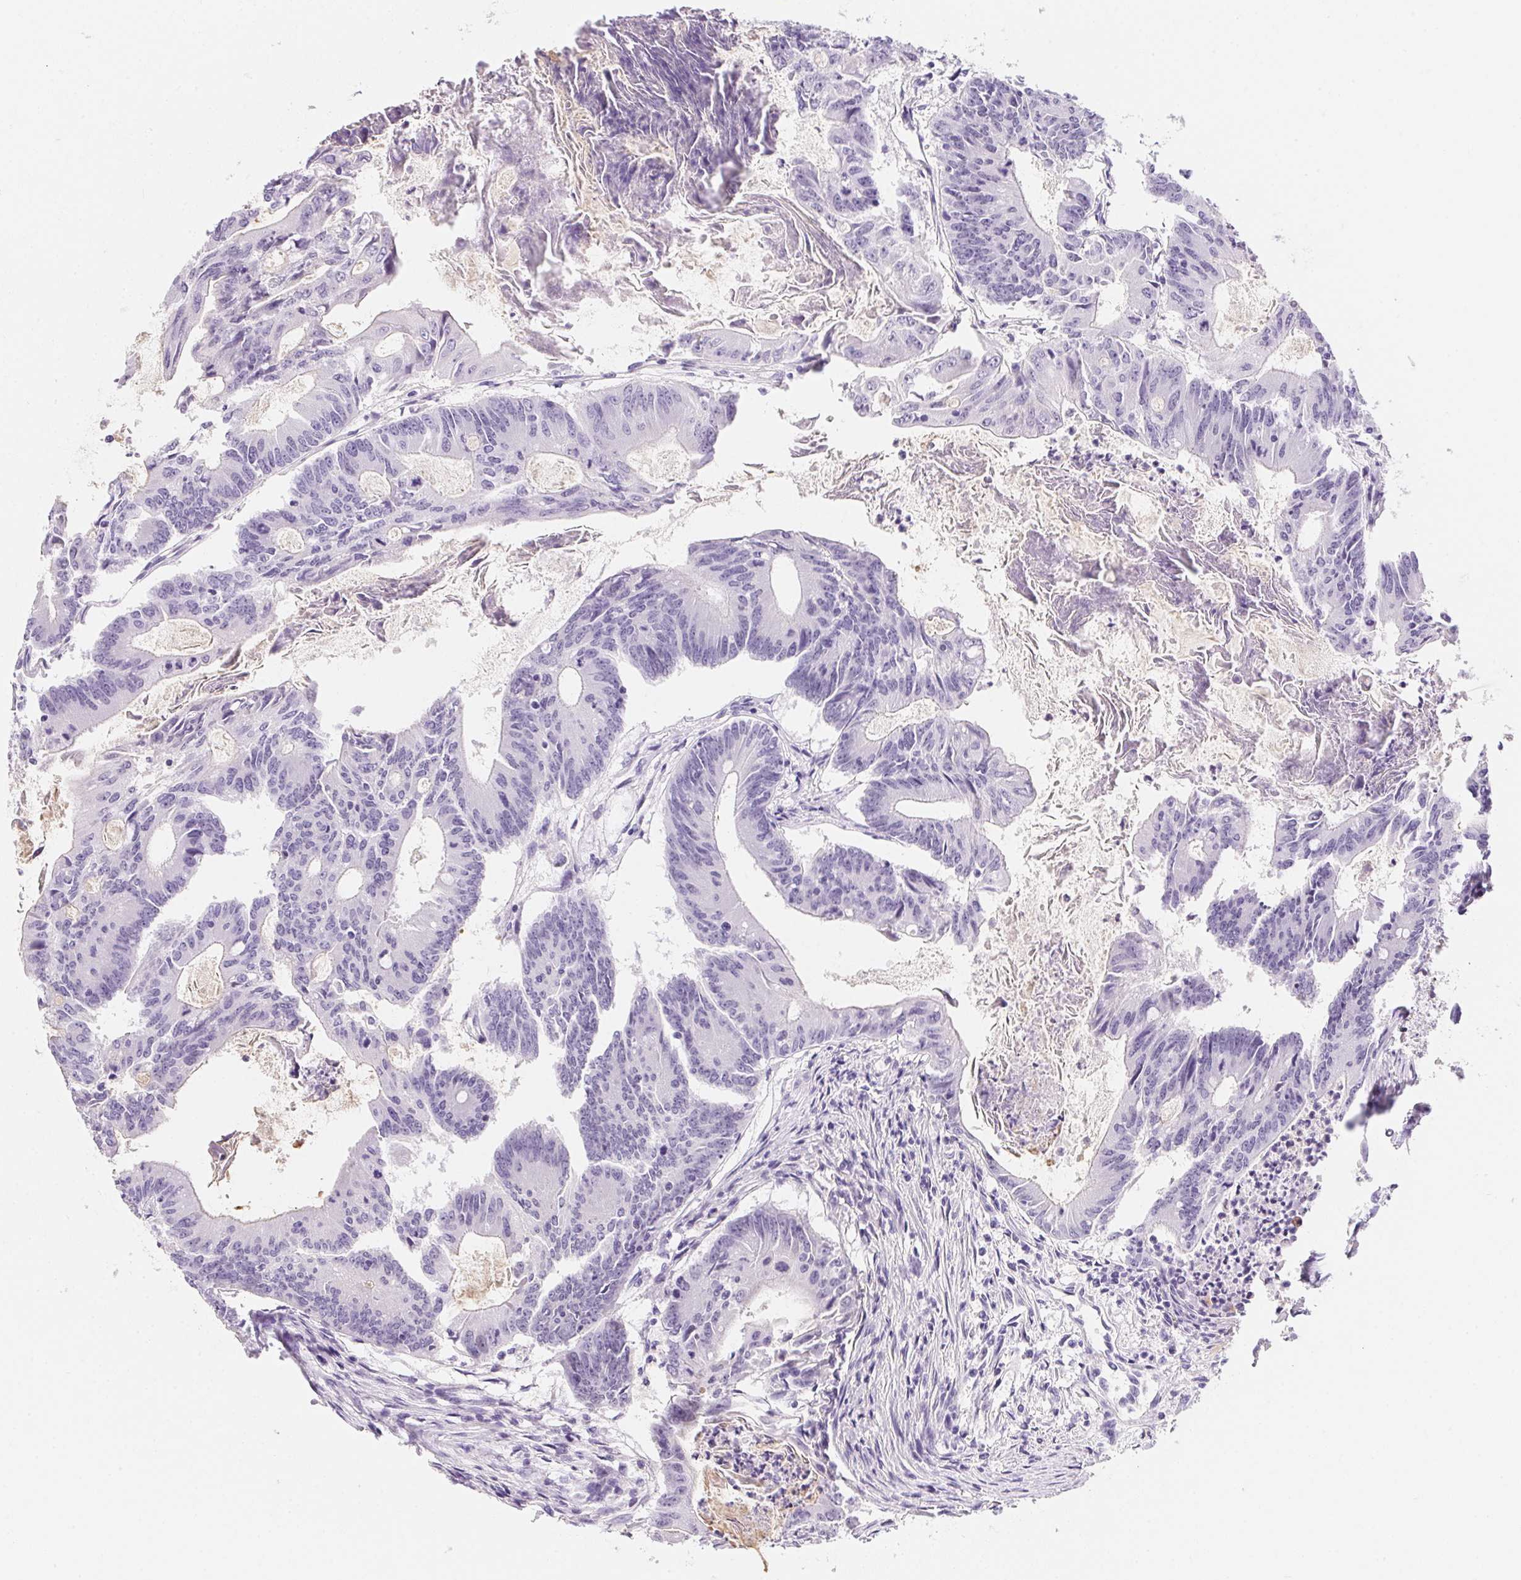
{"staining": {"intensity": "negative", "quantity": "none", "location": "none"}, "tissue": "colorectal cancer", "cell_type": "Tumor cells", "image_type": "cancer", "snomed": [{"axis": "morphology", "description": "Adenocarcinoma, NOS"}, {"axis": "topography", "description": "Colon"}], "caption": "Immunohistochemistry micrograph of neoplastic tissue: adenocarcinoma (colorectal) stained with DAB (3,3'-diaminobenzidine) displays no significant protein expression in tumor cells.", "gene": "AQP5", "patient": {"sex": "female", "age": 70}}